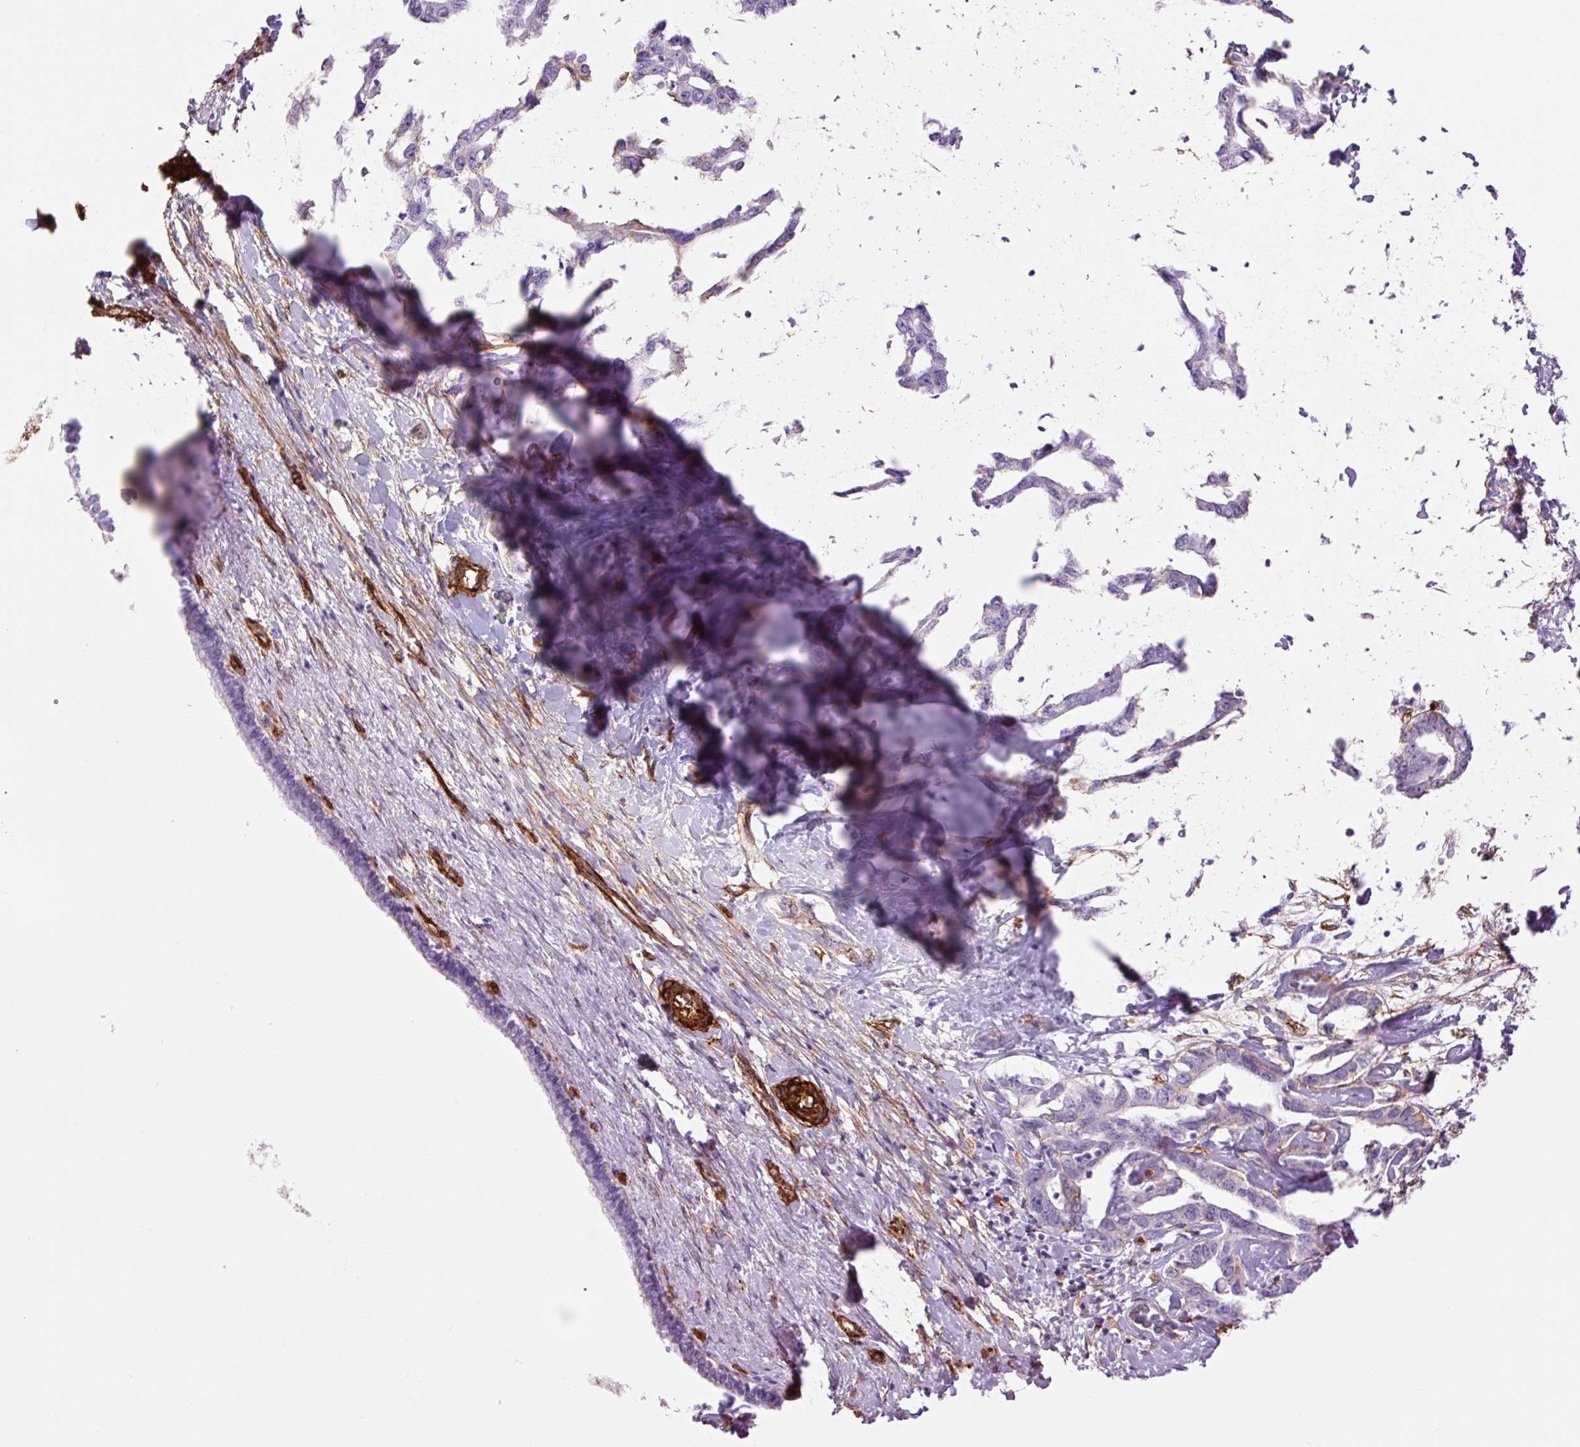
{"staining": {"intensity": "moderate", "quantity": "<25%", "location": "cytoplasmic/membranous"}, "tissue": "liver cancer", "cell_type": "Tumor cells", "image_type": "cancer", "snomed": [{"axis": "morphology", "description": "Cholangiocarcinoma"}, {"axis": "topography", "description": "Liver"}], "caption": "Cholangiocarcinoma (liver) was stained to show a protein in brown. There is low levels of moderate cytoplasmic/membranous positivity in about <25% of tumor cells.", "gene": "CAV1", "patient": {"sex": "male", "age": 59}}